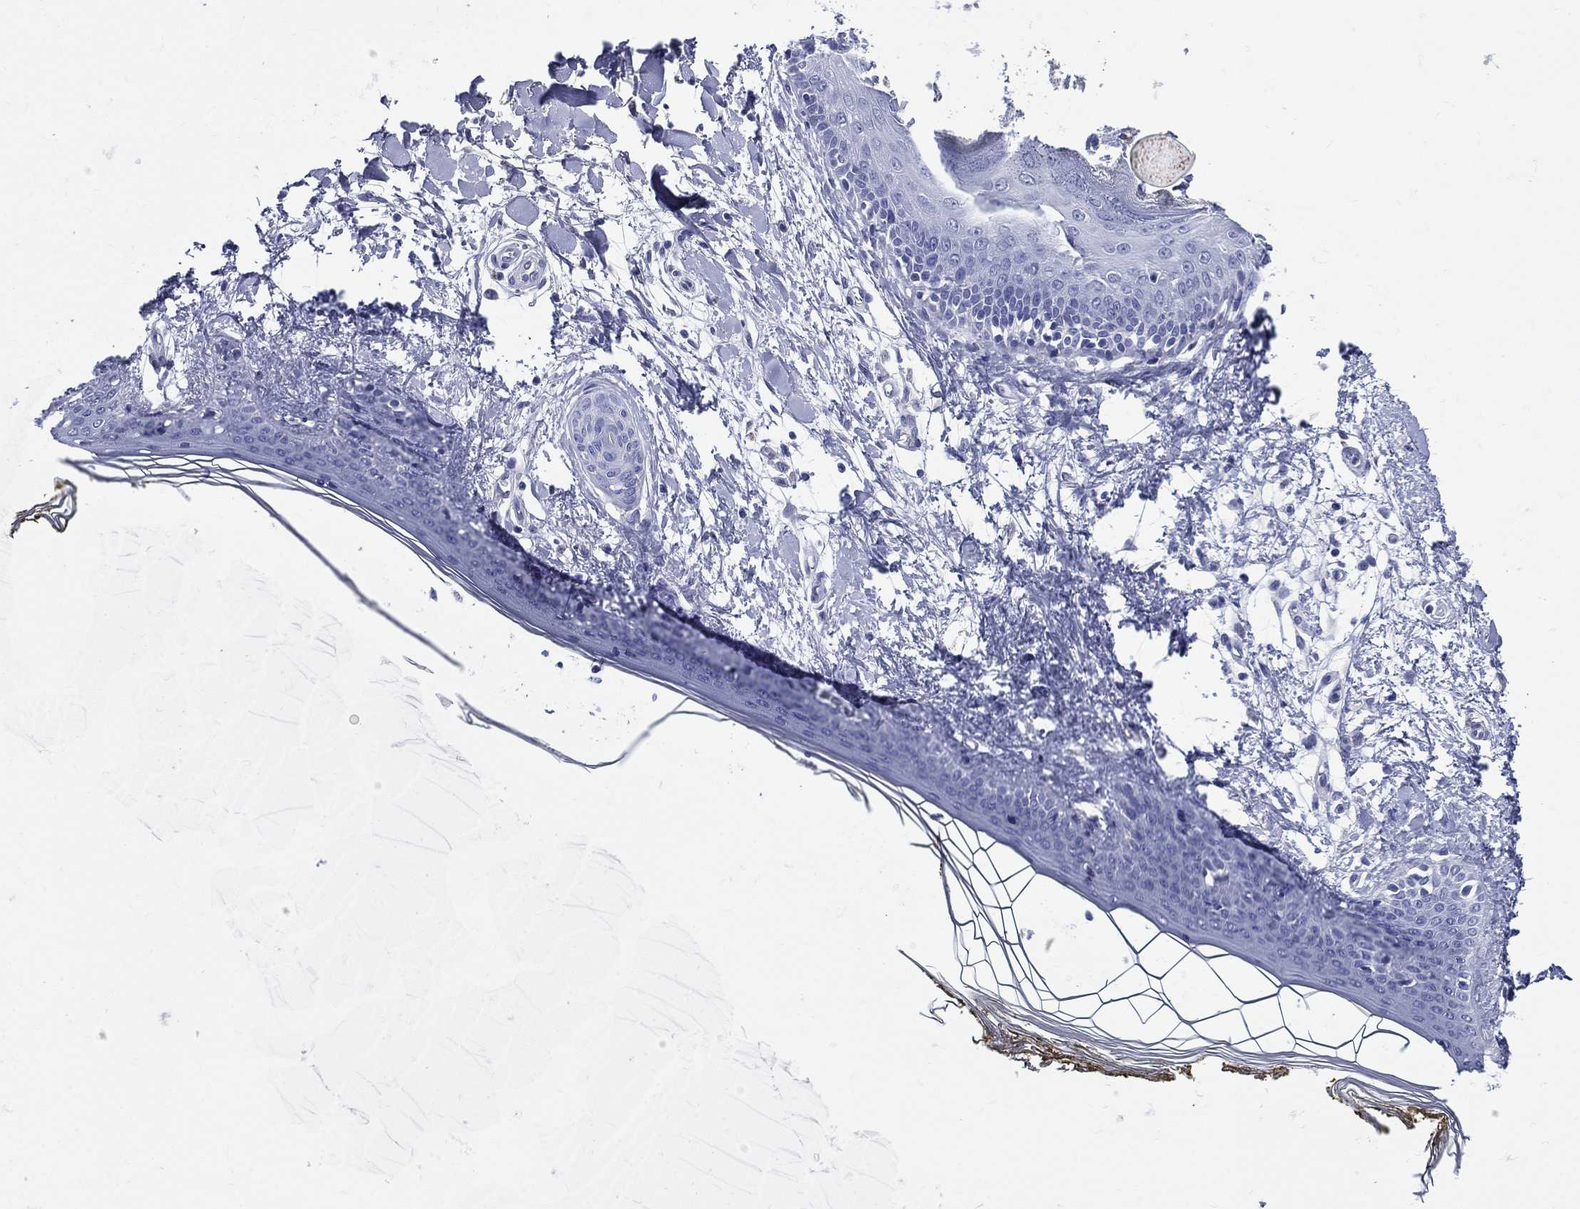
{"staining": {"intensity": "negative", "quantity": "none", "location": "none"}, "tissue": "skin", "cell_type": "Fibroblasts", "image_type": "normal", "snomed": [{"axis": "morphology", "description": "Normal tissue, NOS"}, {"axis": "morphology", "description": "Malignant melanoma, NOS"}, {"axis": "topography", "description": "Skin"}], "caption": "High magnification brightfield microscopy of benign skin stained with DAB (3,3'-diaminobenzidine) (brown) and counterstained with hematoxylin (blue): fibroblasts show no significant positivity. Nuclei are stained in blue.", "gene": "DPYS", "patient": {"sex": "female", "age": 34}}